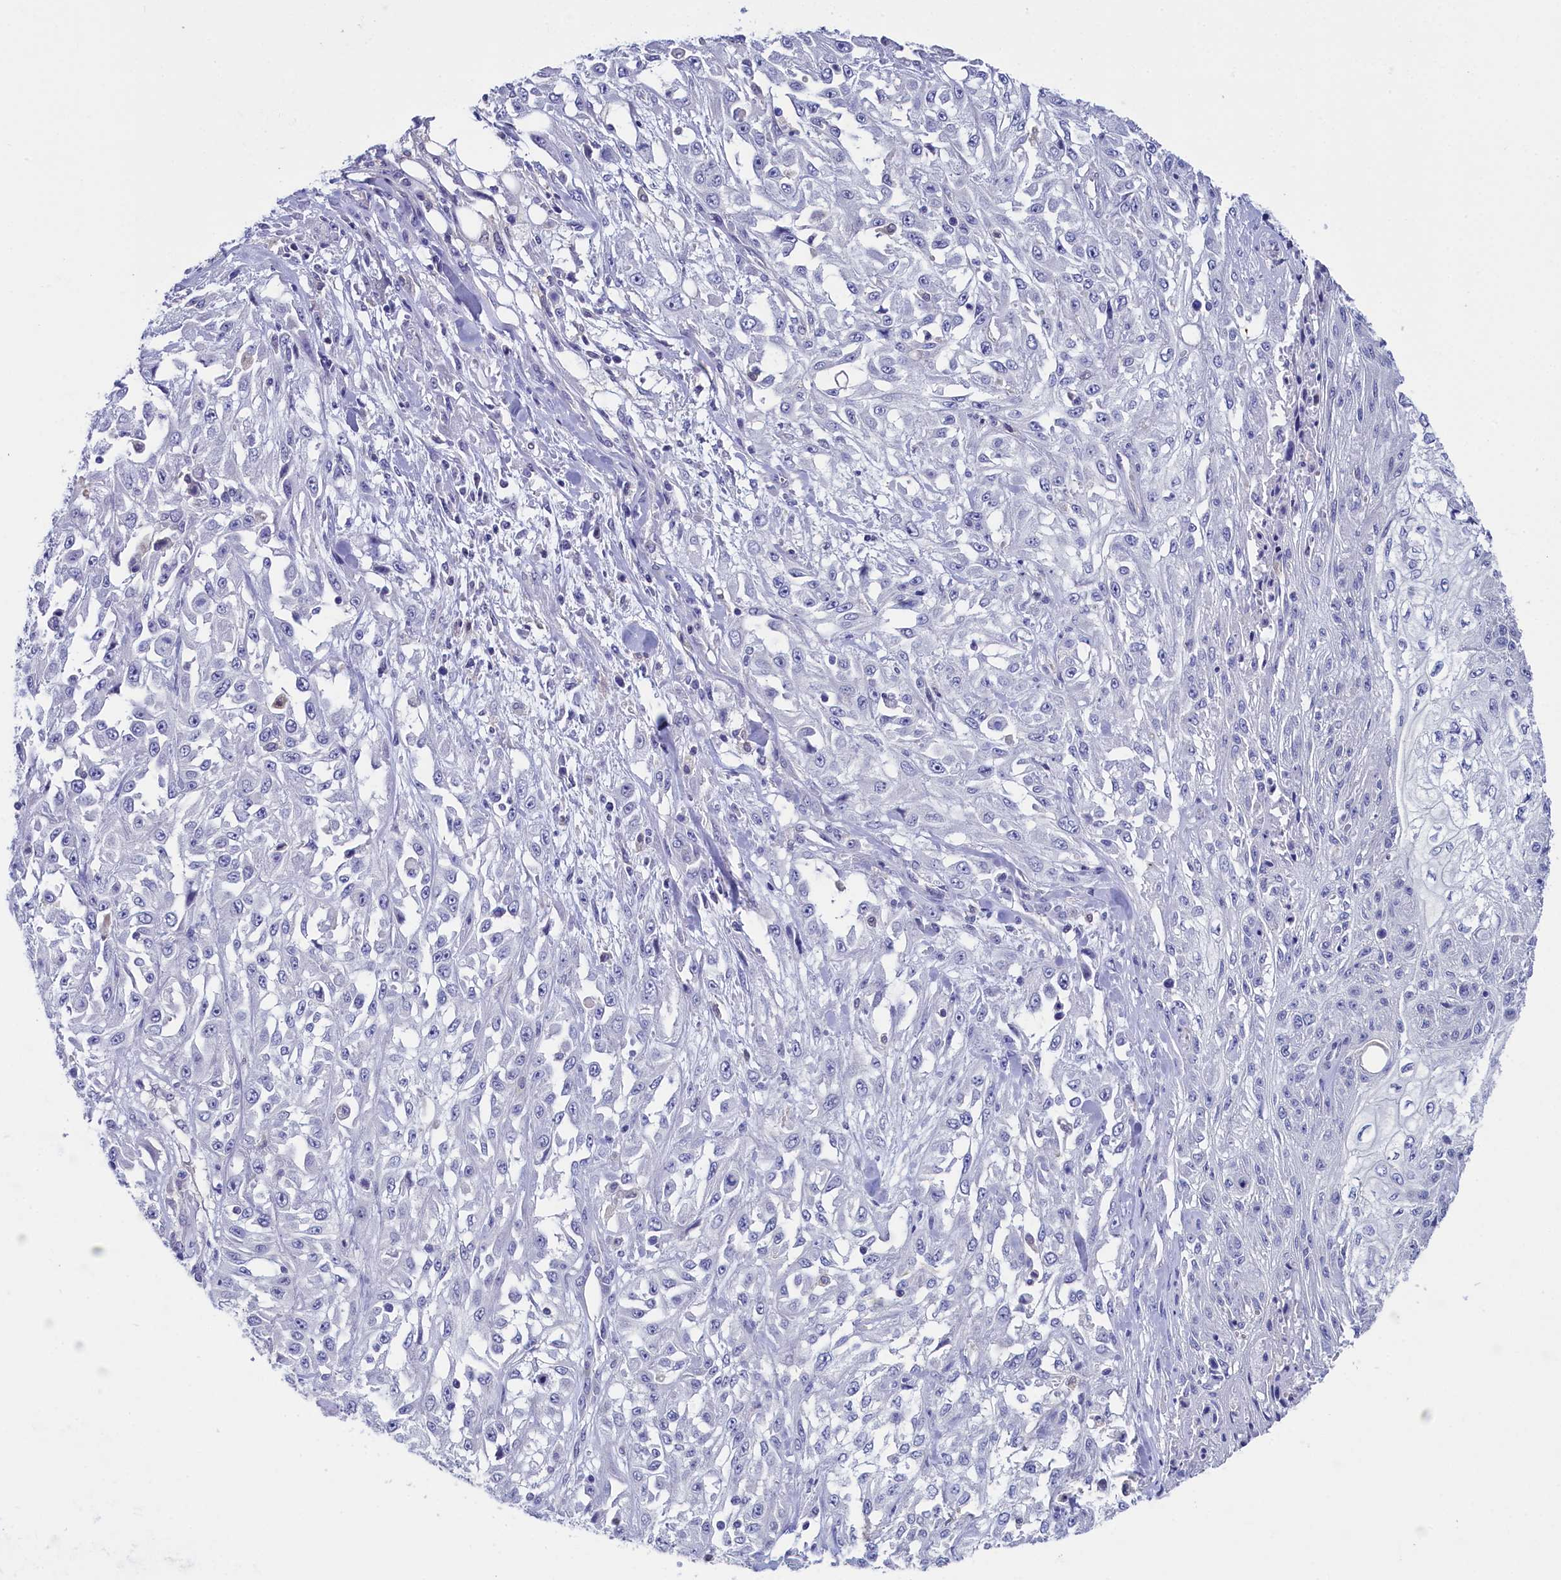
{"staining": {"intensity": "negative", "quantity": "none", "location": "none"}, "tissue": "skin cancer", "cell_type": "Tumor cells", "image_type": "cancer", "snomed": [{"axis": "morphology", "description": "Squamous cell carcinoma, NOS"}, {"axis": "morphology", "description": "Squamous cell carcinoma, metastatic, NOS"}, {"axis": "topography", "description": "Skin"}, {"axis": "topography", "description": "Lymph node"}], "caption": "A high-resolution micrograph shows IHC staining of skin cancer (metastatic squamous cell carcinoma), which reveals no significant staining in tumor cells.", "gene": "C11orf54", "patient": {"sex": "male", "age": 75}}